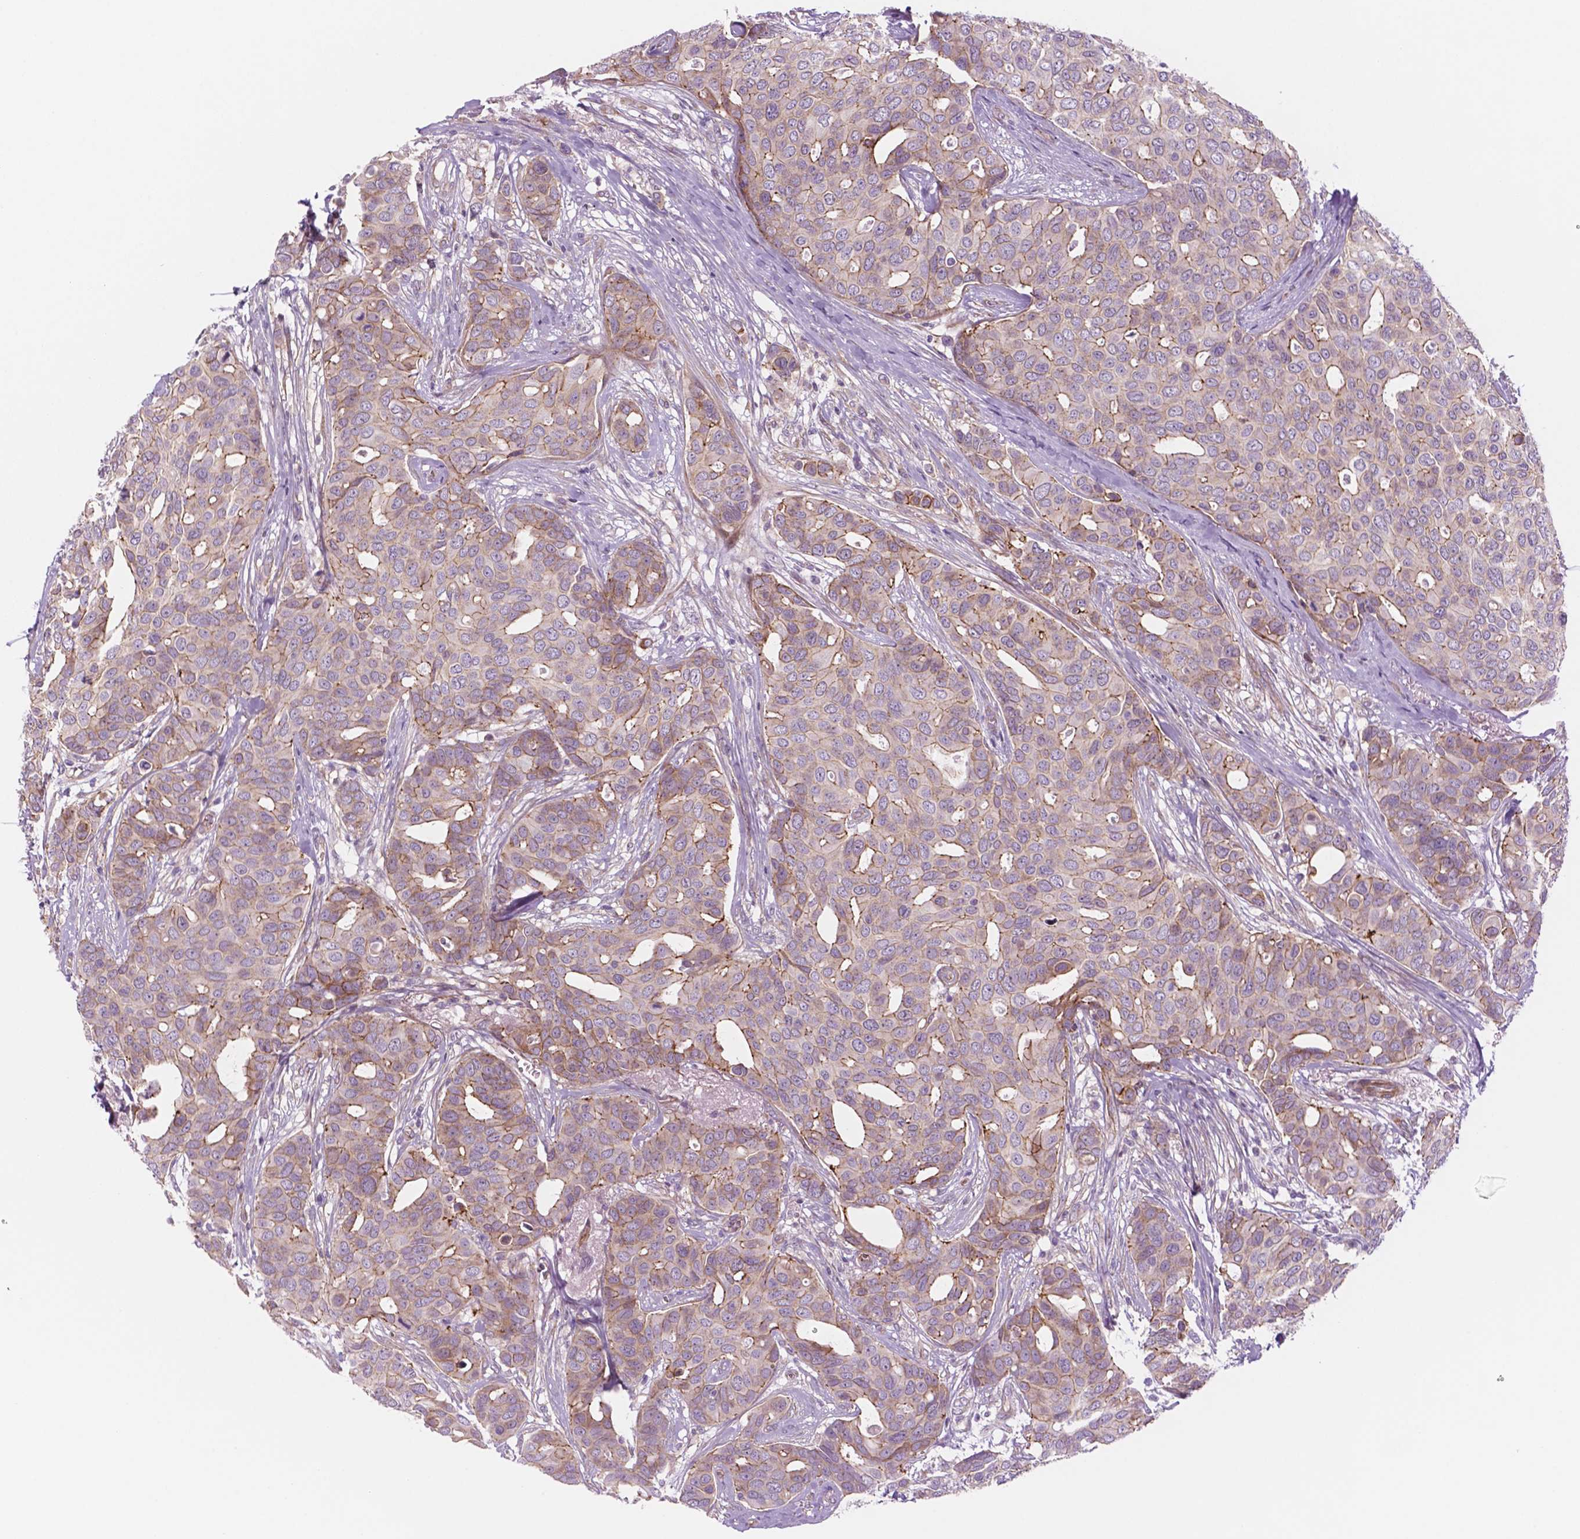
{"staining": {"intensity": "moderate", "quantity": "<25%", "location": "cytoplasmic/membranous"}, "tissue": "breast cancer", "cell_type": "Tumor cells", "image_type": "cancer", "snomed": [{"axis": "morphology", "description": "Duct carcinoma"}, {"axis": "topography", "description": "Breast"}], "caption": "Protein staining reveals moderate cytoplasmic/membranous staining in approximately <25% of tumor cells in breast cancer.", "gene": "RND3", "patient": {"sex": "female", "age": 54}}